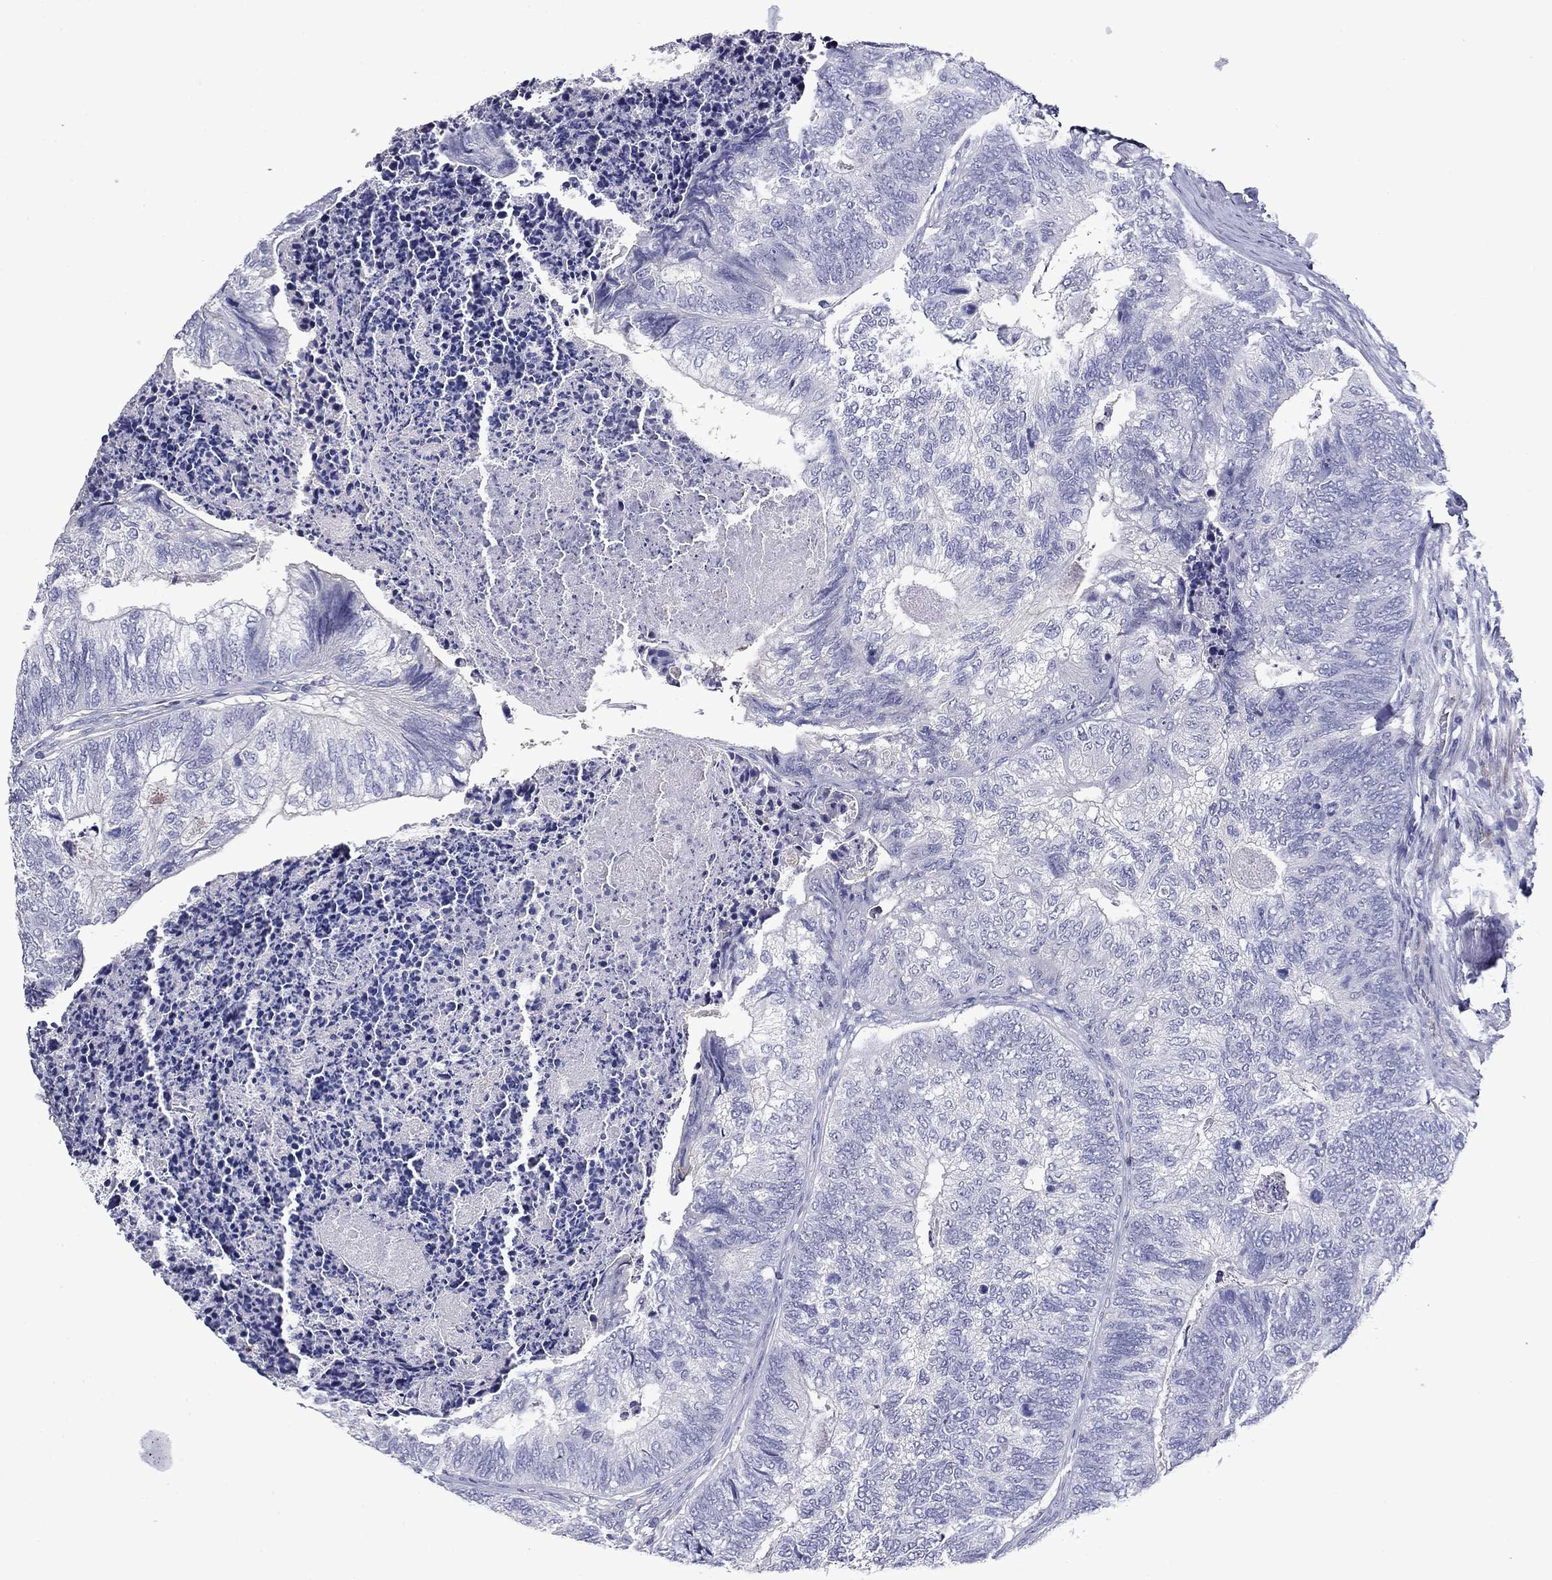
{"staining": {"intensity": "negative", "quantity": "none", "location": "none"}, "tissue": "colorectal cancer", "cell_type": "Tumor cells", "image_type": "cancer", "snomed": [{"axis": "morphology", "description": "Adenocarcinoma, NOS"}, {"axis": "topography", "description": "Colon"}], "caption": "An immunohistochemistry histopathology image of colorectal cancer is shown. There is no staining in tumor cells of colorectal cancer.", "gene": "CNDP1", "patient": {"sex": "female", "age": 67}}